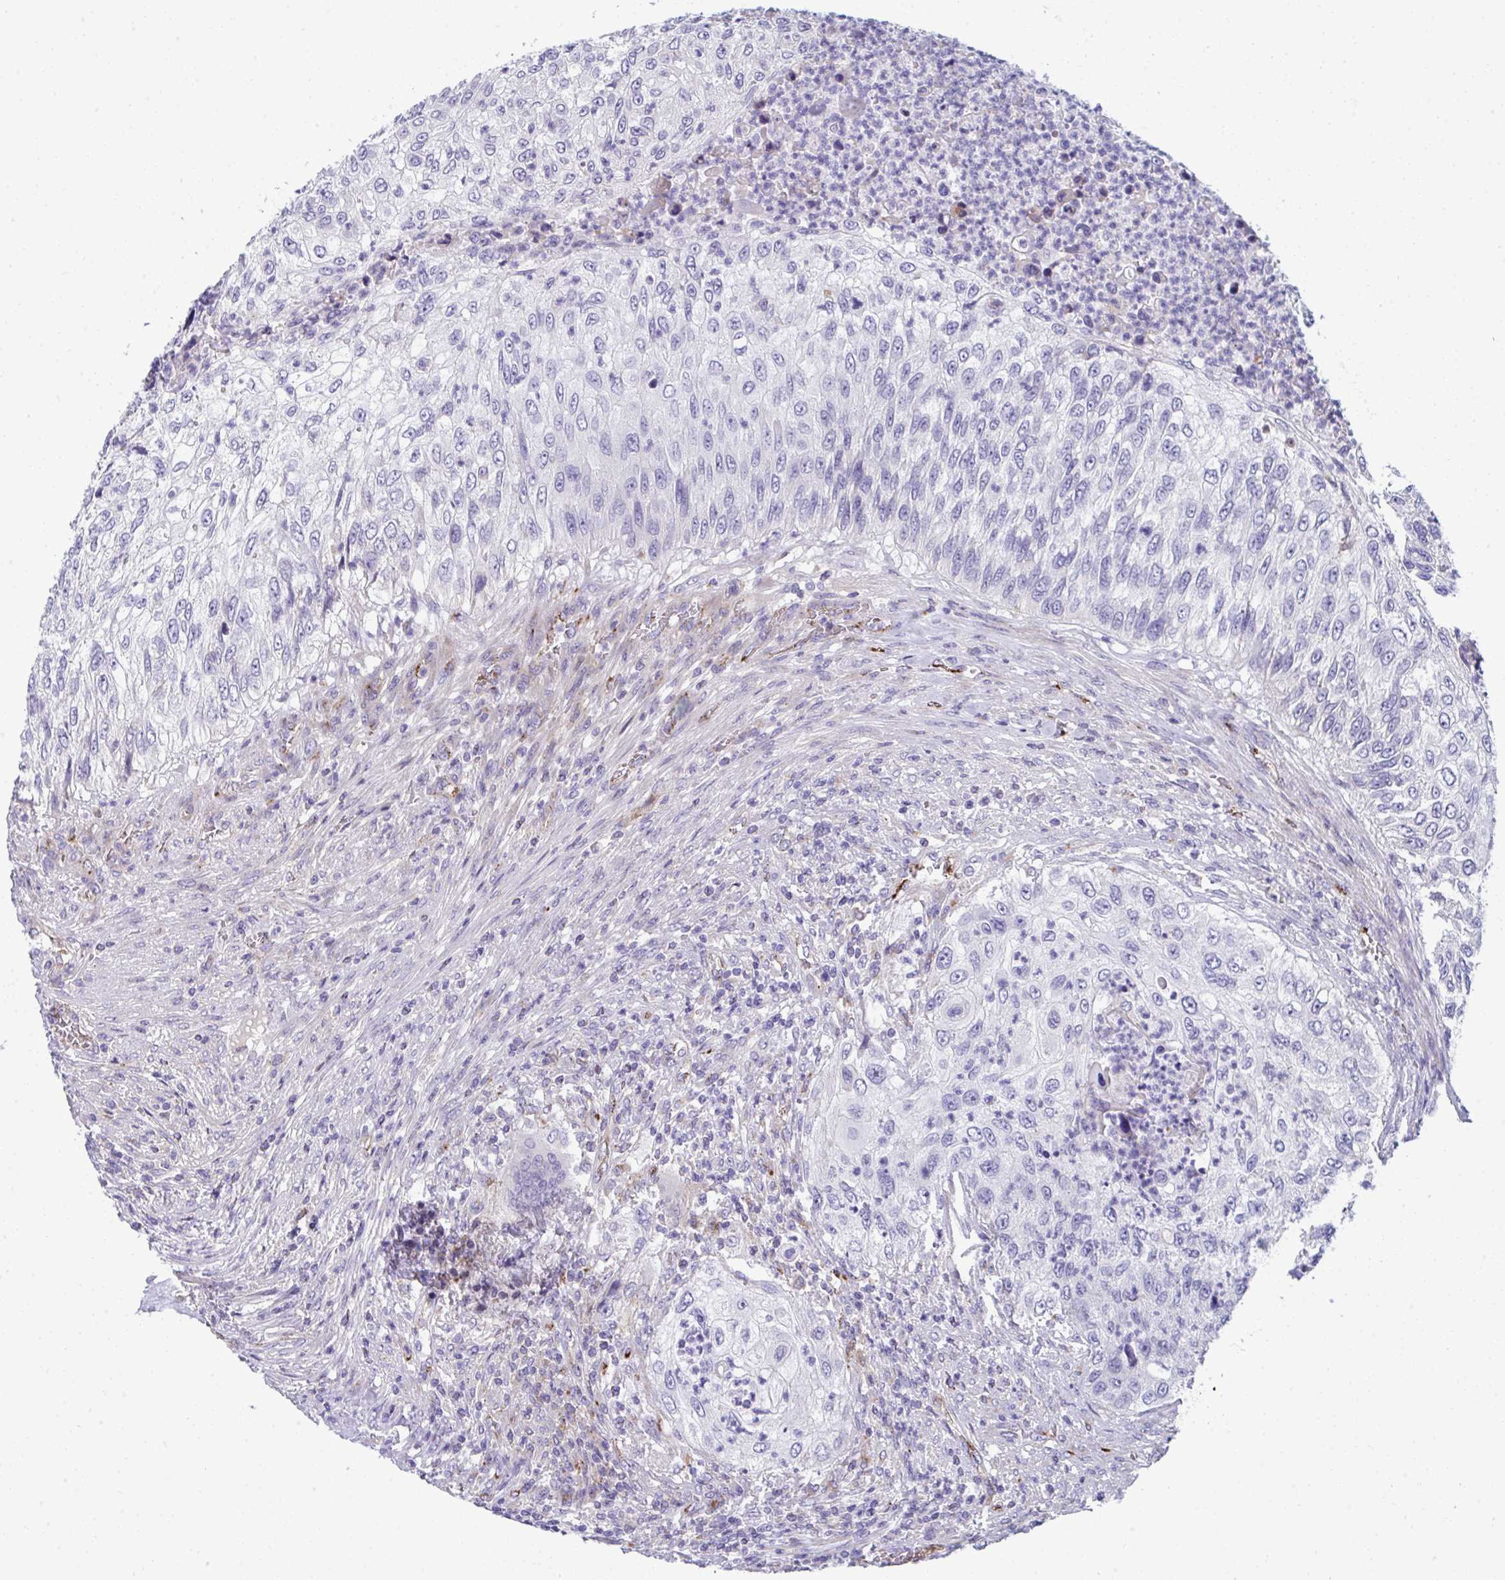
{"staining": {"intensity": "negative", "quantity": "none", "location": "none"}, "tissue": "urothelial cancer", "cell_type": "Tumor cells", "image_type": "cancer", "snomed": [{"axis": "morphology", "description": "Urothelial carcinoma, High grade"}, {"axis": "topography", "description": "Urinary bladder"}], "caption": "Urothelial carcinoma (high-grade) was stained to show a protein in brown. There is no significant expression in tumor cells.", "gene": "TOR1AIP2", "patient": {"sex": "female", "age": 60}}